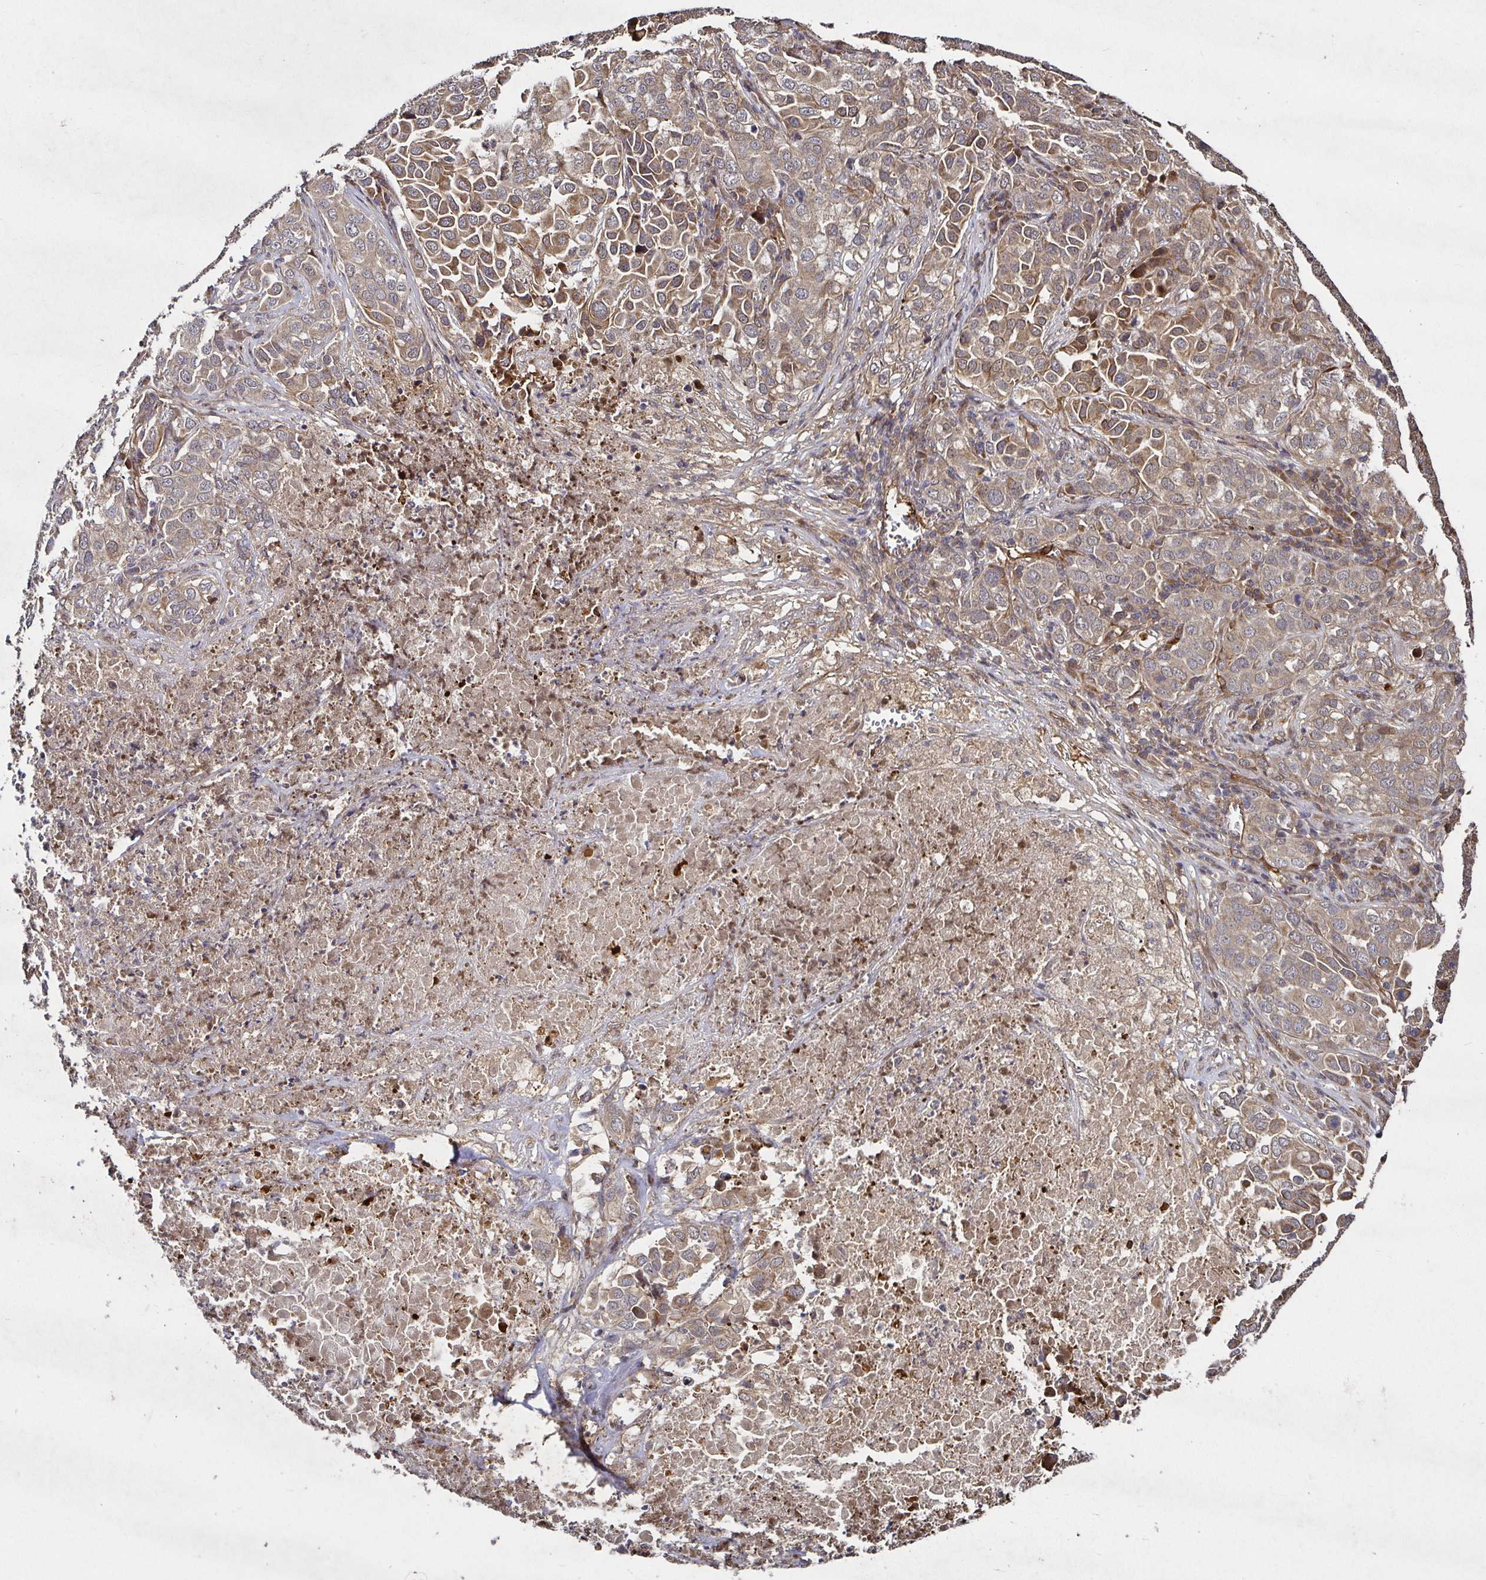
{"staining": {"intensity": "weak", "quantity": "25%-75%", "location": "cytoplasmic/membranous"}, "tissue": "lung cancer", "cell_type": "Tumor cells", "image_type": "cancer", "snomed": [{"axis": "morphology", "description": "Adenocarcinoma, NOS"}, {"axis": "morphology", "description": "Adenocarcinoma, metastatic, NOS"}, {"axis": "topography", "description": "Lymph node"}, {"axis": "topography", "description": "Lung"}], "caption": "Protein analysis of metastatic adenocarcinoma (lung) tissue exhibits weak cytoplasmic/membranous positivity in about 25%-75% of tumor cells.", "gene": "SMYD3", "patient": {"sex": "female", "age": 65}}